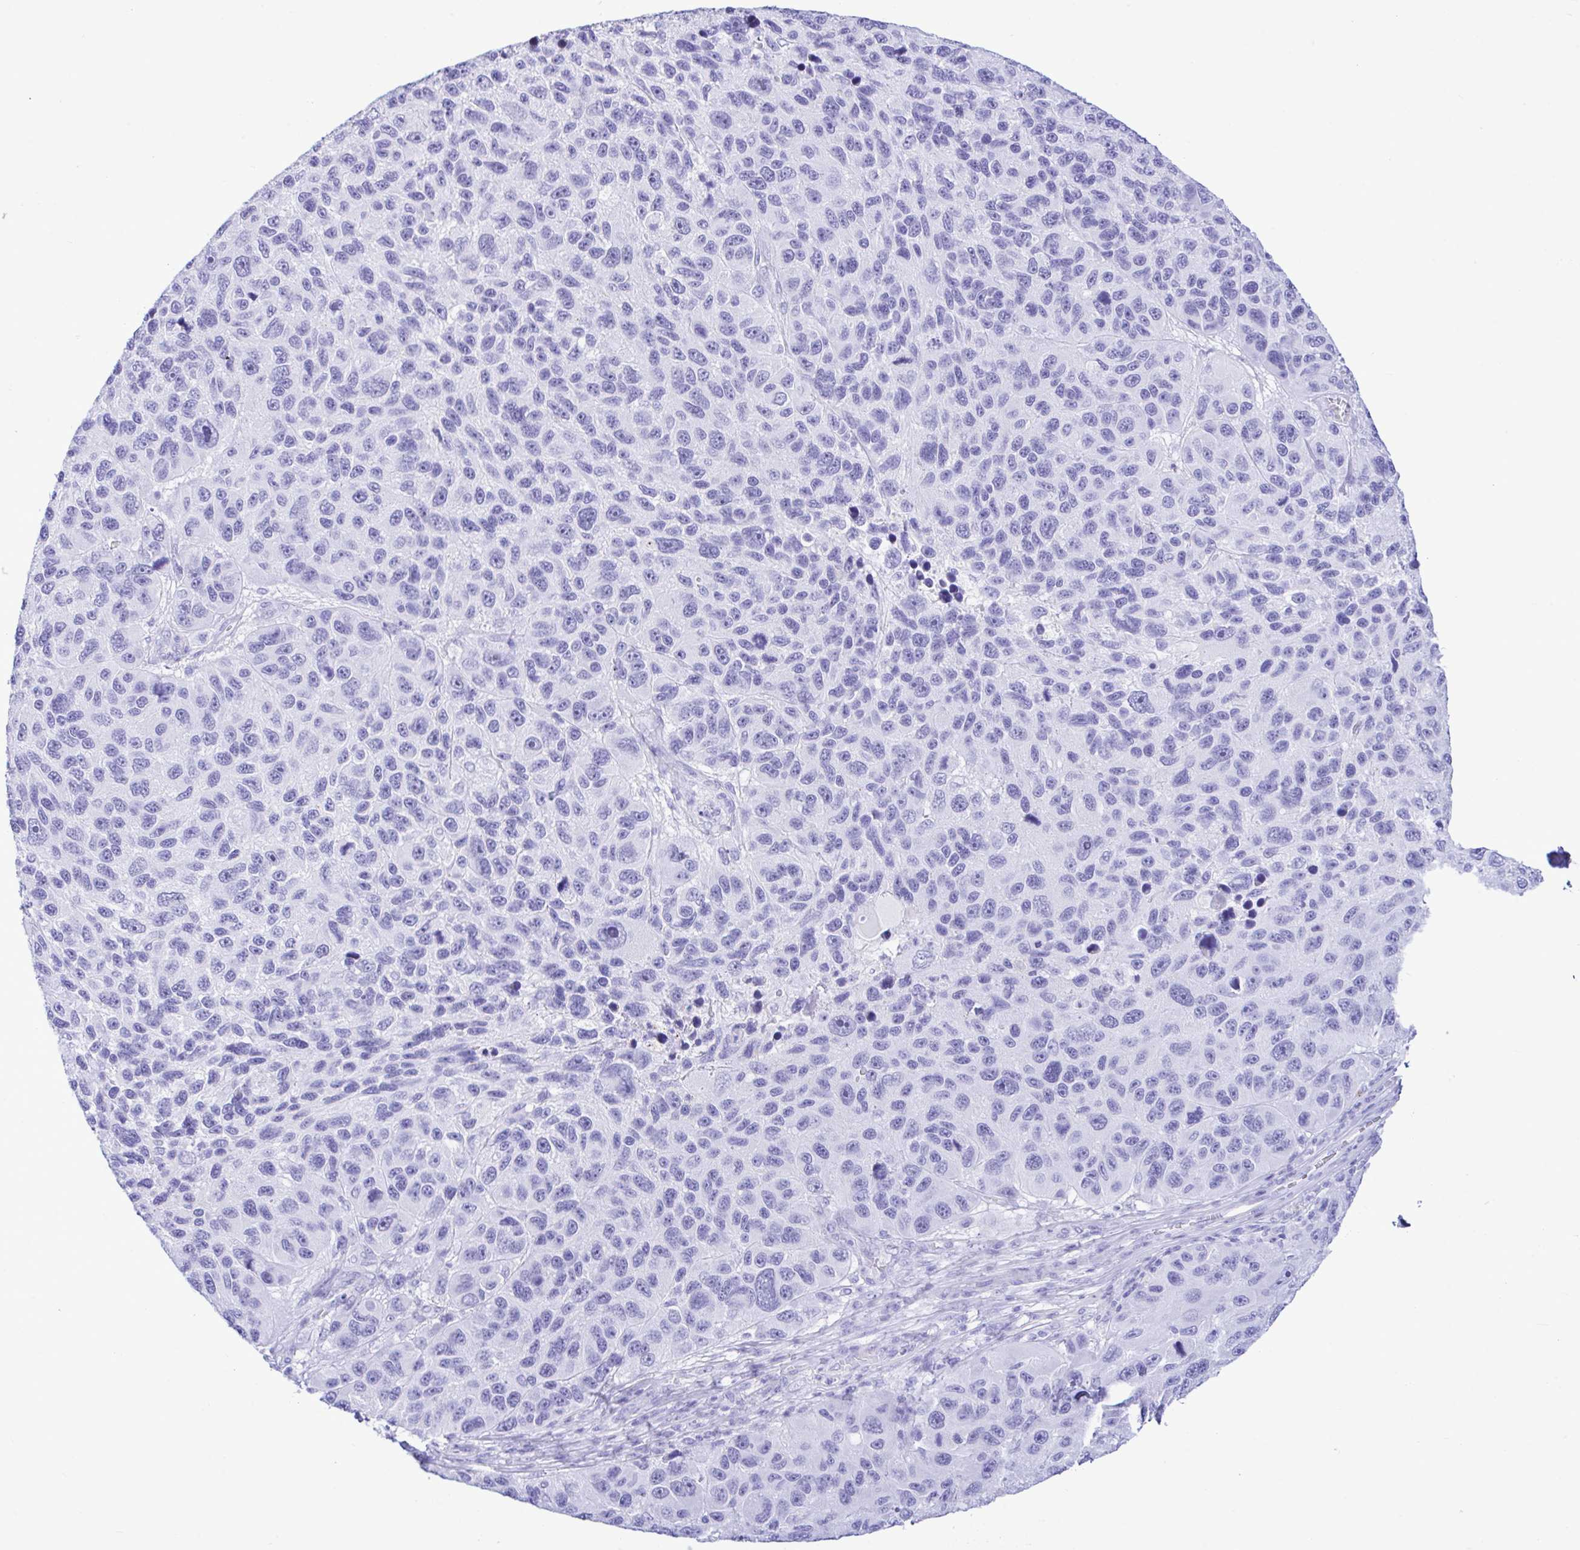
{"staining": {"intensity": "negative", "quantity": "none", "location": "none"}, "tissue": "melanoma", "cell_type": "Tumor cells", "image_type": "cancer", "snomed": [{"axis": "morphology", "description": "Malignant melanoma, NOS"}, {"axis": "topography", "description": "Skin"}], "caption": "IHC micrograph of human malignant melanoma stained for a protein (brown), which demonstrates no positivity in tumor cells.", "gene": "SELENOV", "patient": {"sex": "male", "age": 53}}